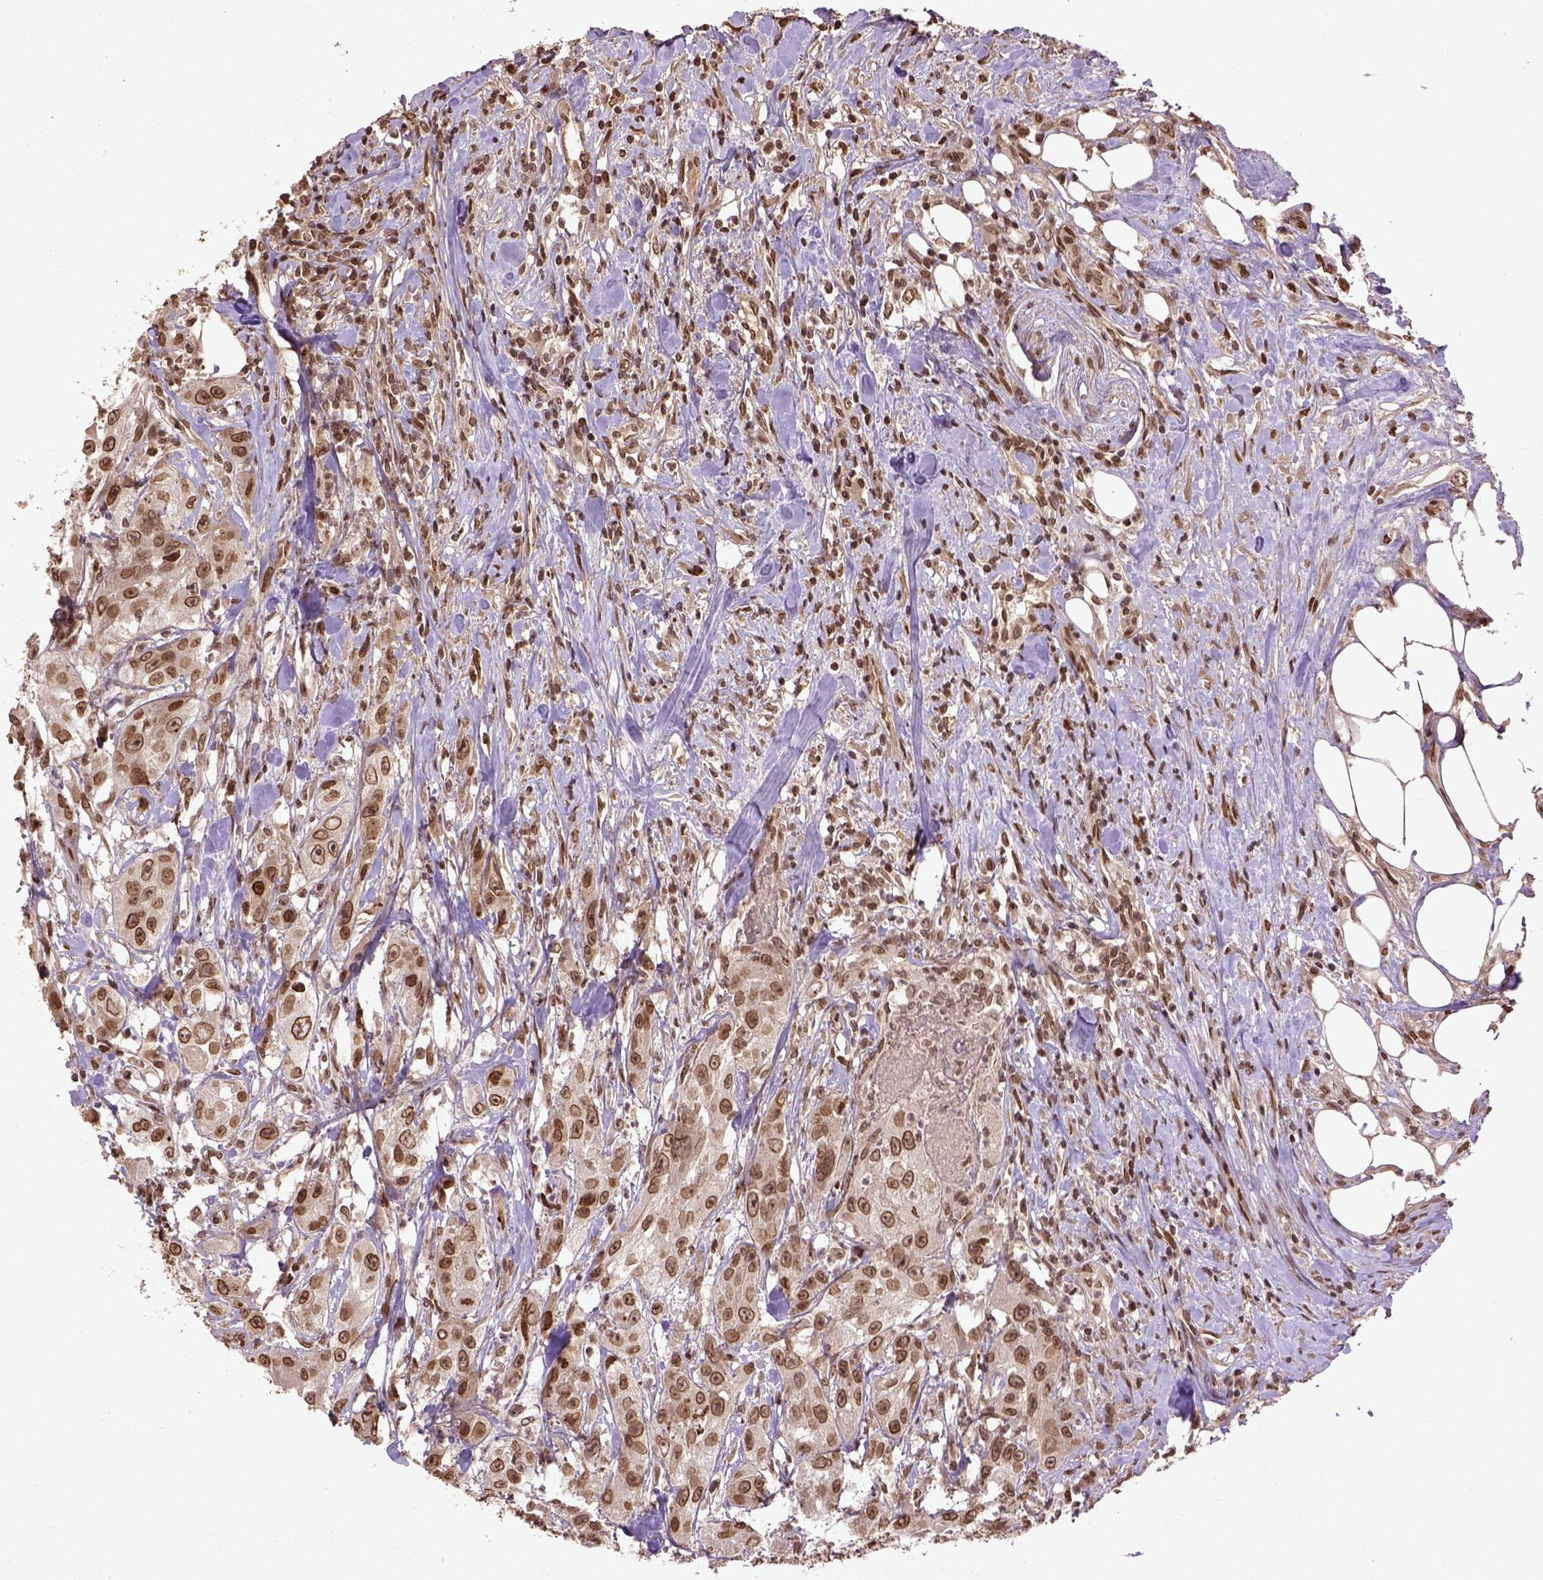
{"staining": {"intensity": "moderate", "quantity": ">75%", "location": "nuclear"}, "tissue": "urothelial cancer", "cell_type": "Tumor cells", "image_type": "cancer", "snomed": [{"axis": "morphology", "description": "Urothelial carcinoma, High grade"}, {"axis": "topography", "description": "Urinary bladder"}], "caption": "Urothelial cancer stained for a protein (brown) demonstrates moderate nuclear positive positivity in approximately >75% of tumor cells.", "gene": "BANF1", "patient": {"sex": "male", "age": 79}}